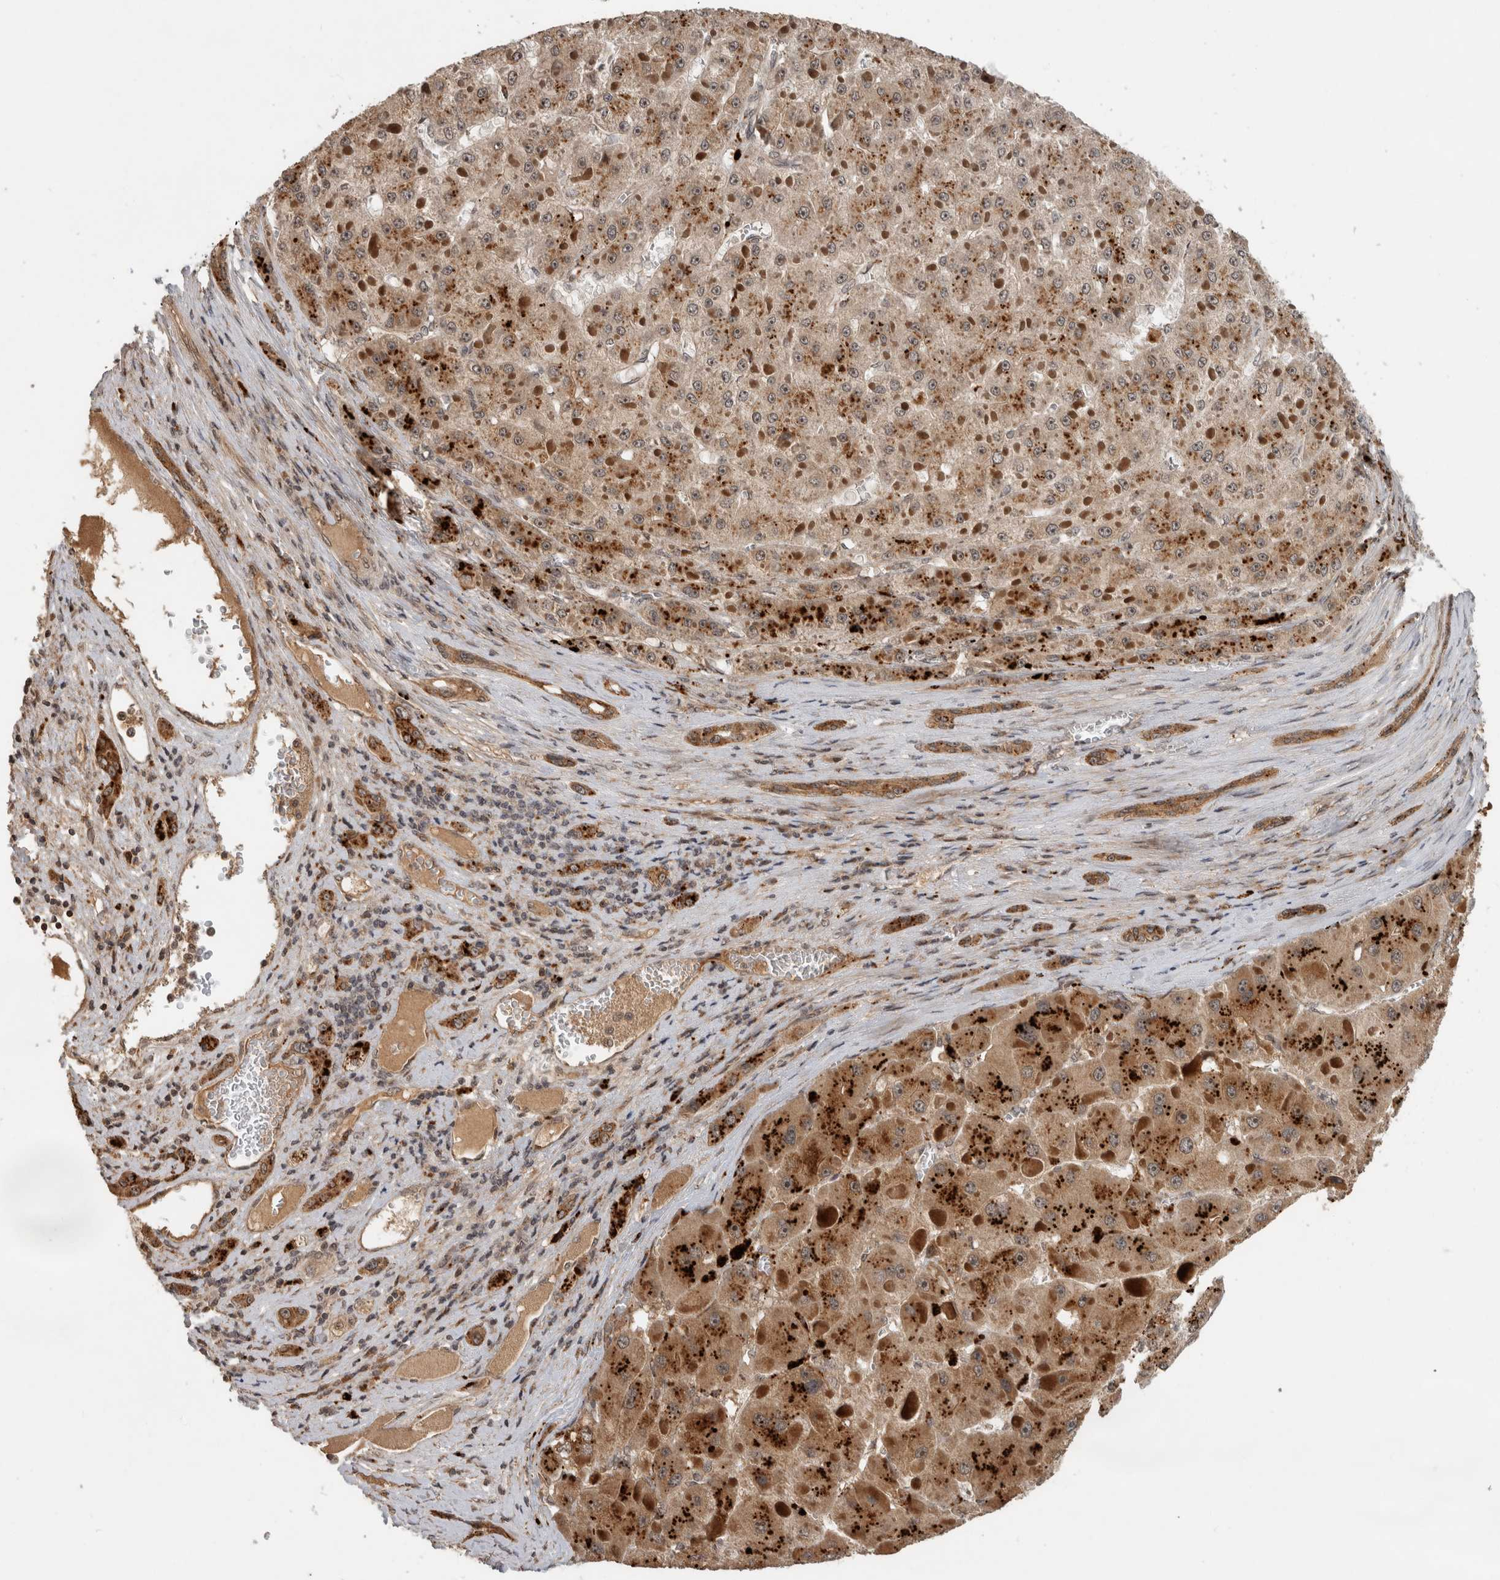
{"staining": {"intensity": "strong", "quantity": ">75%", "location": "cytoplasmic/membranous"}, "tissue": "liver cancer", "cell_type": "Tumor cells", "image_type": "cancer", "snomed": [{"axis": "morphology", "description": "Carcinoma, Hepatocellular, NOS"}, {"axis": "topography", "description": "Liver"}], "caption": "Liver hepatocellular carcinoma stained with a brown dye reveals strong cytoplasmic/membranous positive staining in about >75% of tumor cells.", "gene": "PITPNC1", "patient": {"sex": "female", "age": 73}}